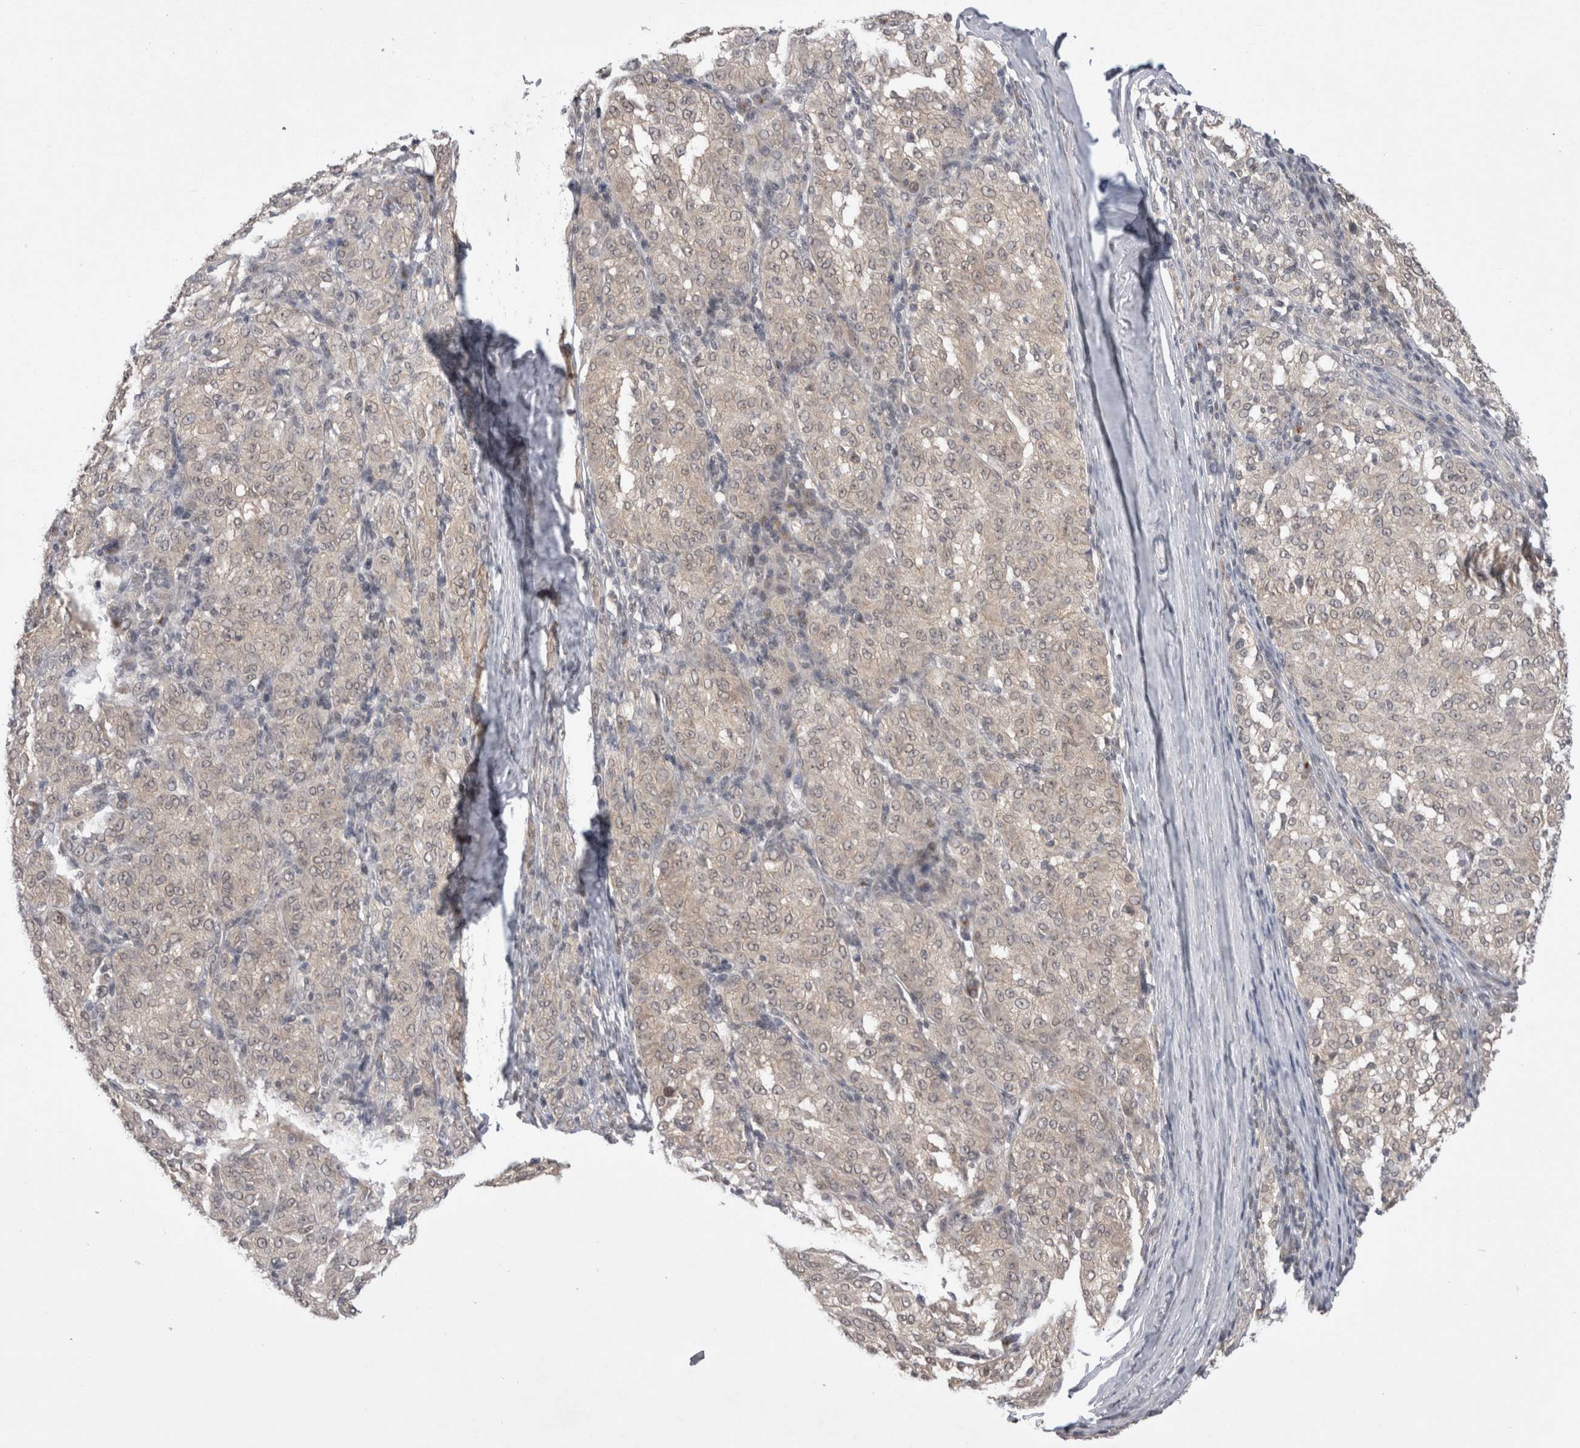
{"staining": {"intensity": "negative", "quantity": "none", "location": "none"}, "tissue": "melanoma", "cell_type": "Tumor cells", "image_type": "cancer", "snomed": [{"axis": "morphology", "description": "Malignant melanoma, NOS"}, {"axis": "topography", "description": "Skin"}], "caption": "Immunohistochemical staining of melanoma demonstrates no significant positivity in tumor cells. (DAB immunohistochemistry visualized using brightfield microscopy, high magnification).", "gene": "ZNF341", "patient": {"sex": "female", "age": 72}}